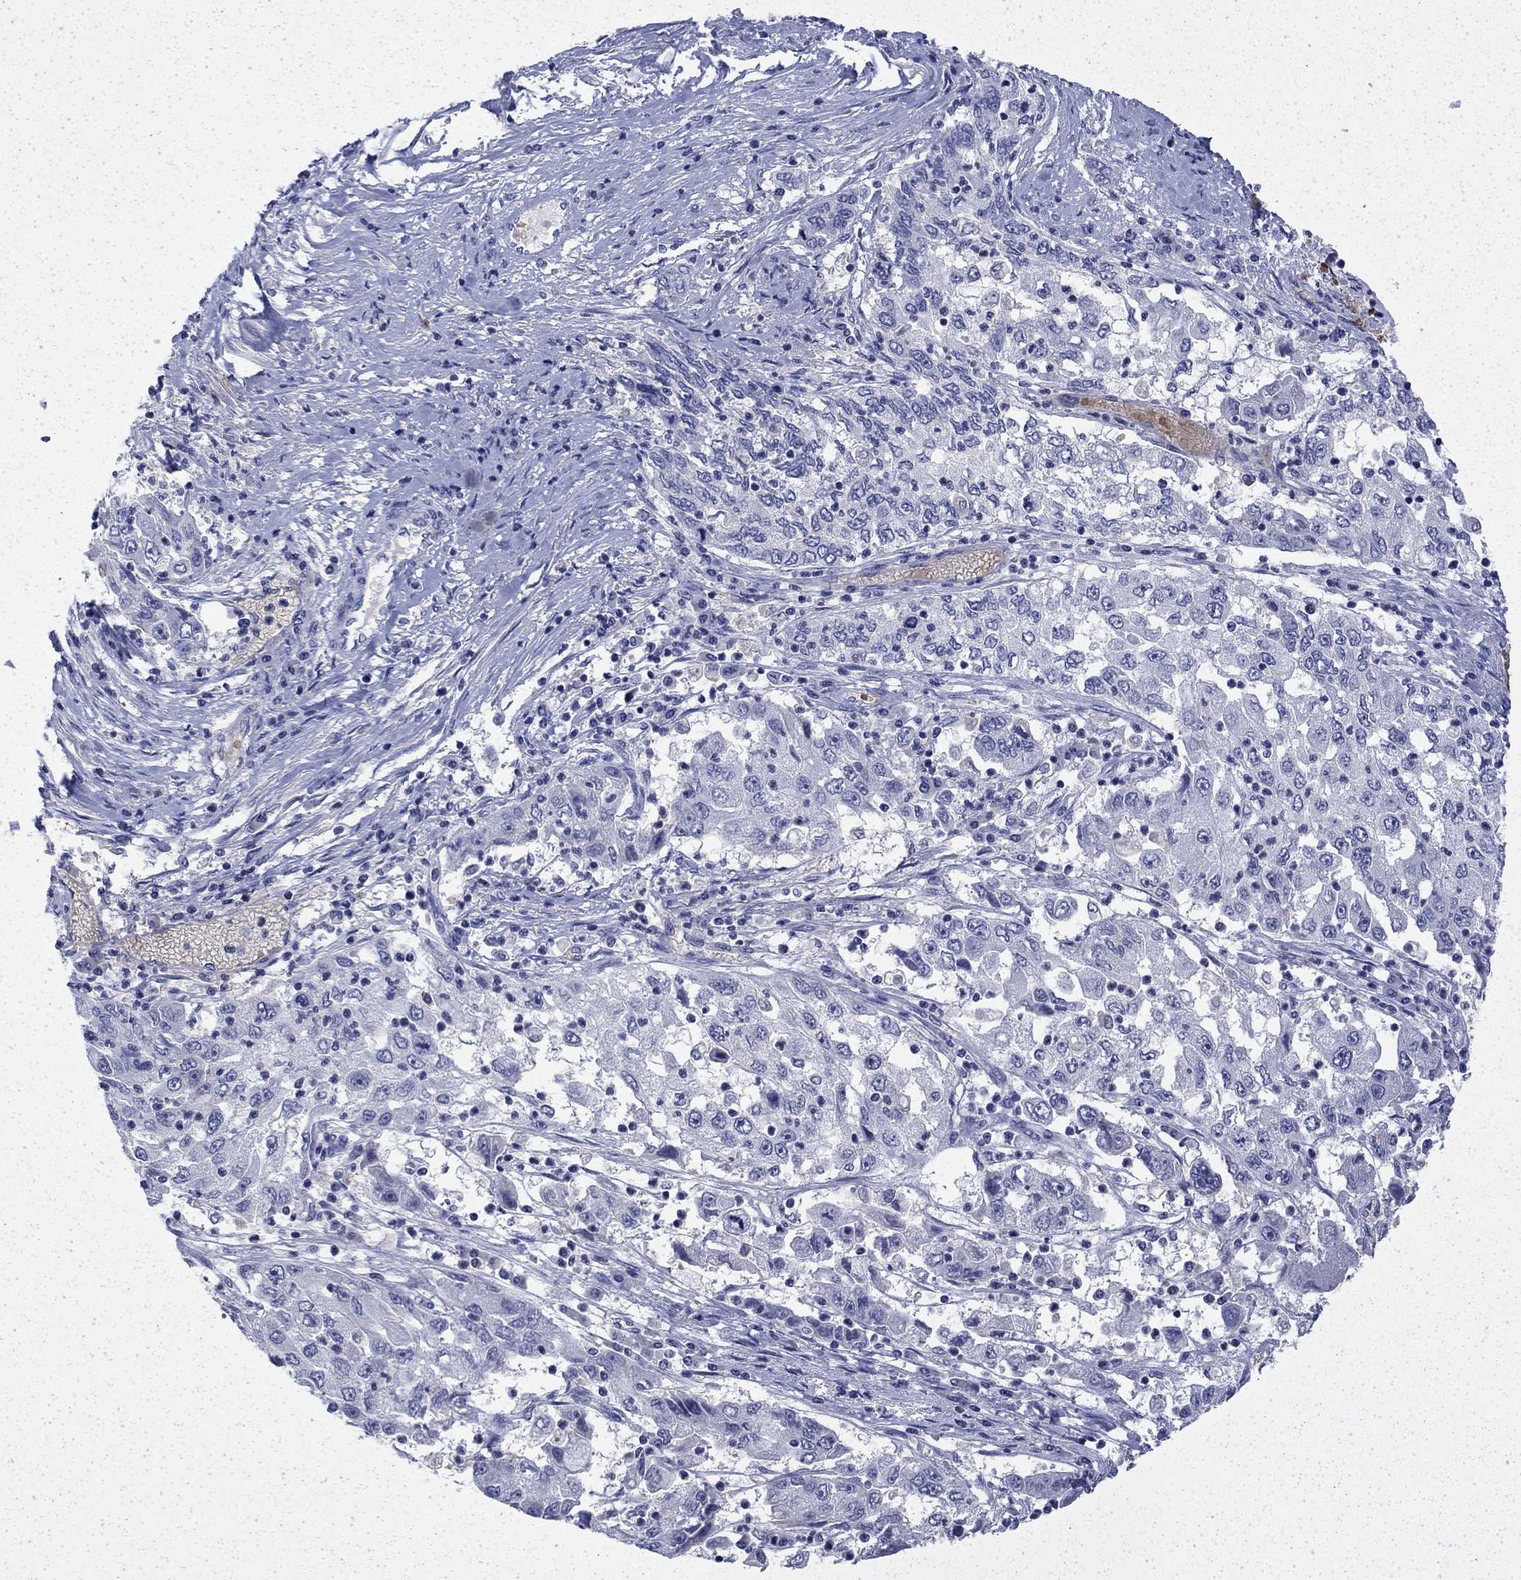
{"staining": {"intensity": "negative", "quantity": "none", "location": "none"}, "tissue": "cervical cancer", "cell_type": "Tumor cells", "image_type": "cancer", "snomed": [{"axis": "morphology", "description": "Squamous cell carcinoma, NOS"}, {"axis": "topography", "description": "Cervix"}], "caption": "Cervical squamous cell carcinoma was stained to show a protein in brown. There is no significant positivity in tumor cells. The staining was performed using DAB (3,3'-diaminobenzidine) to visualize the protein expression in brown, while the nuclei were stained in blue with hematoxylin (Magnification: 20x).", "gene": "ENPP6", "patient": {"sex": "female", "age": 36}}